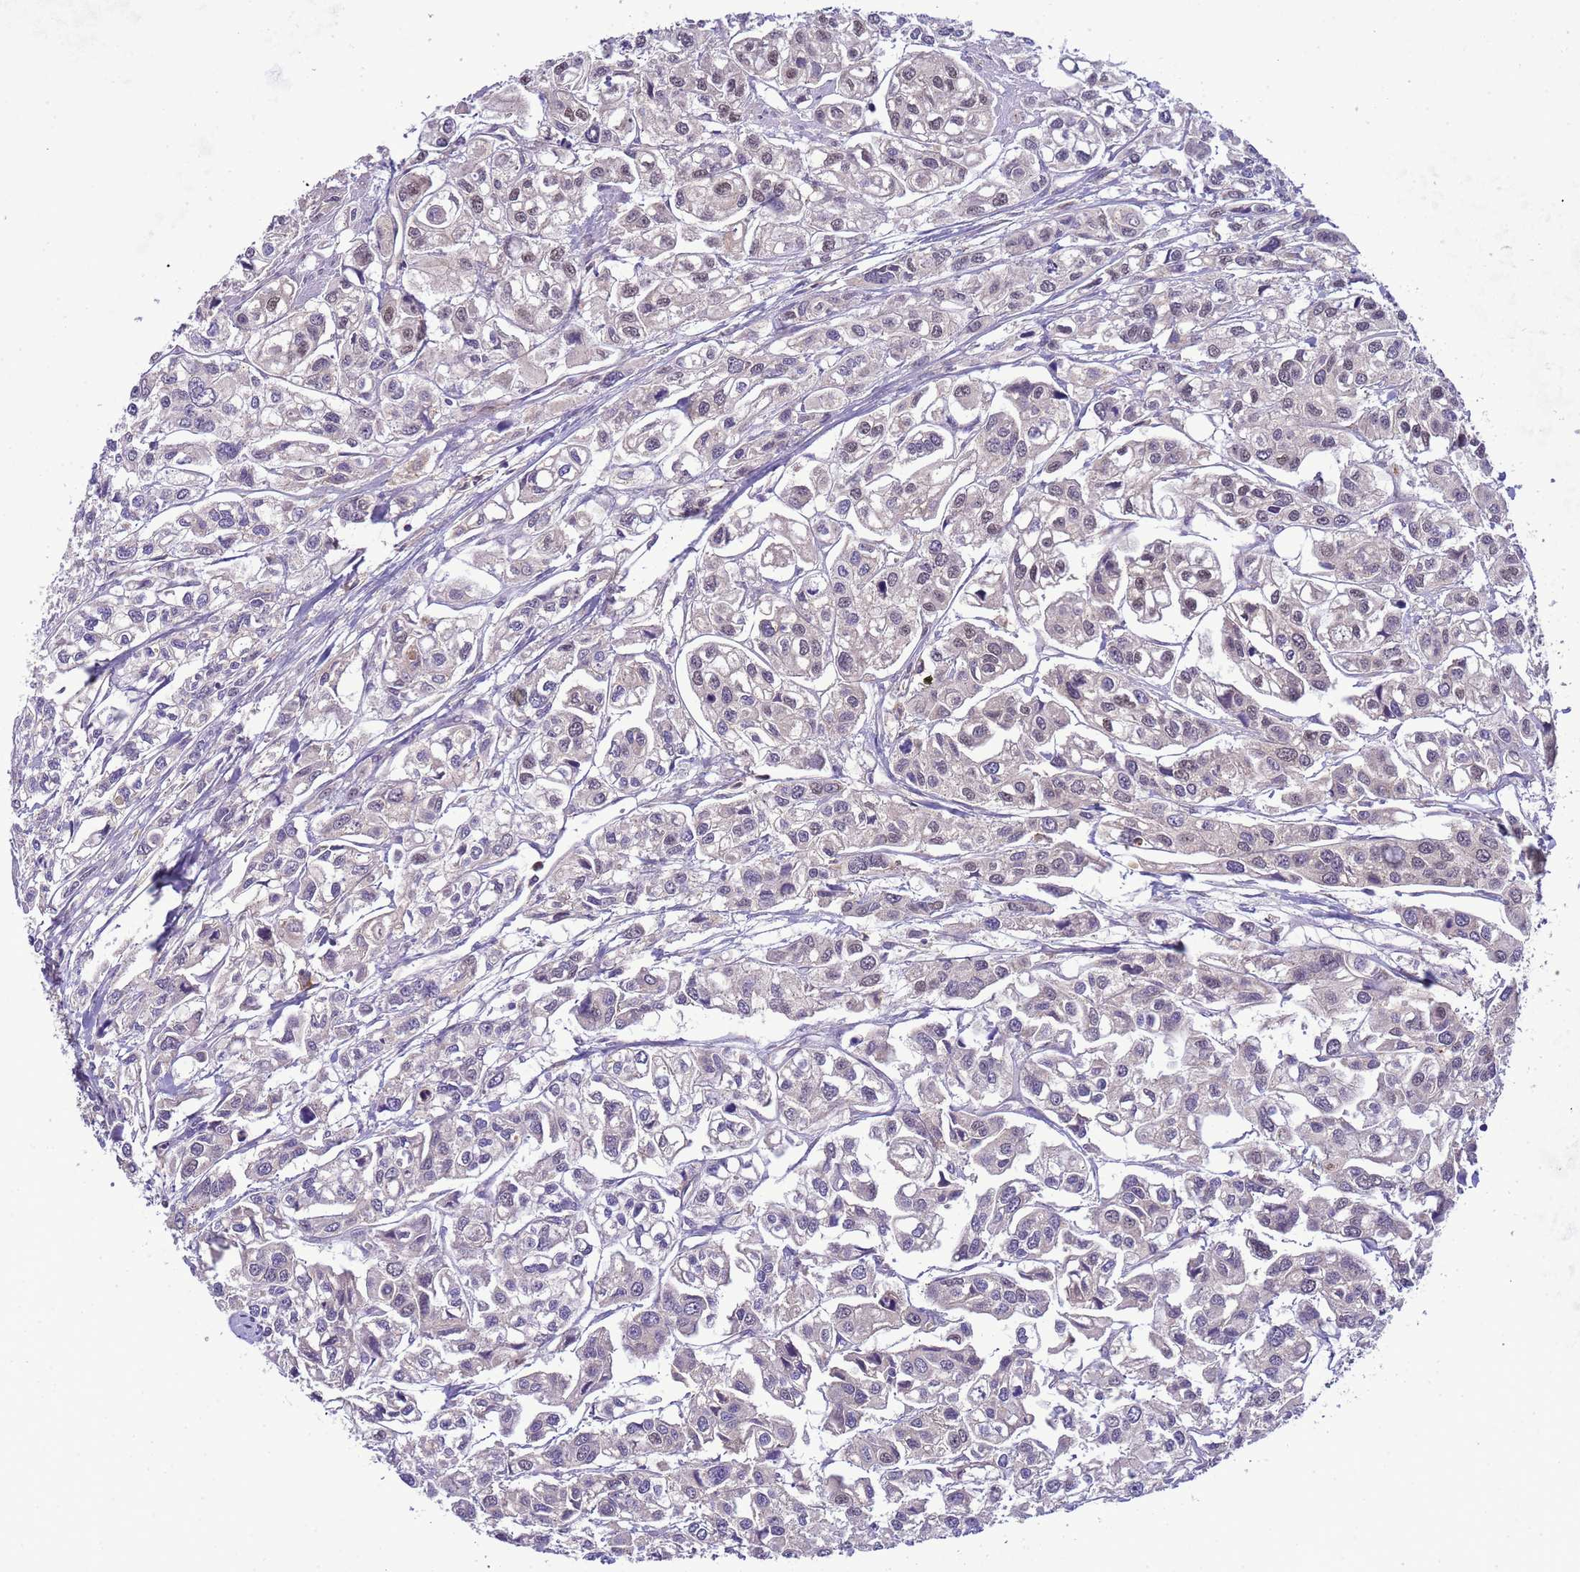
{"staining": {"intensity": "negative", "quantity": "none", "location": "none"}, "tissue": "urothelial cancer", "cell_type": "Tumor cells", "image_type": "cancer", "snomed": [{"axis": "morphology", "description": "Urothelial carcinoma, High grade"}, {"axis": "topography", "description": "Urinary bladder"}], "caption": "This is a photomicrograph of immunohistochemistry (IHC) staining of urothelial cancer, which shows no positivity in tumor cells.", "gene": "CD53", "patient": {"sex": "male", "age": 67}}